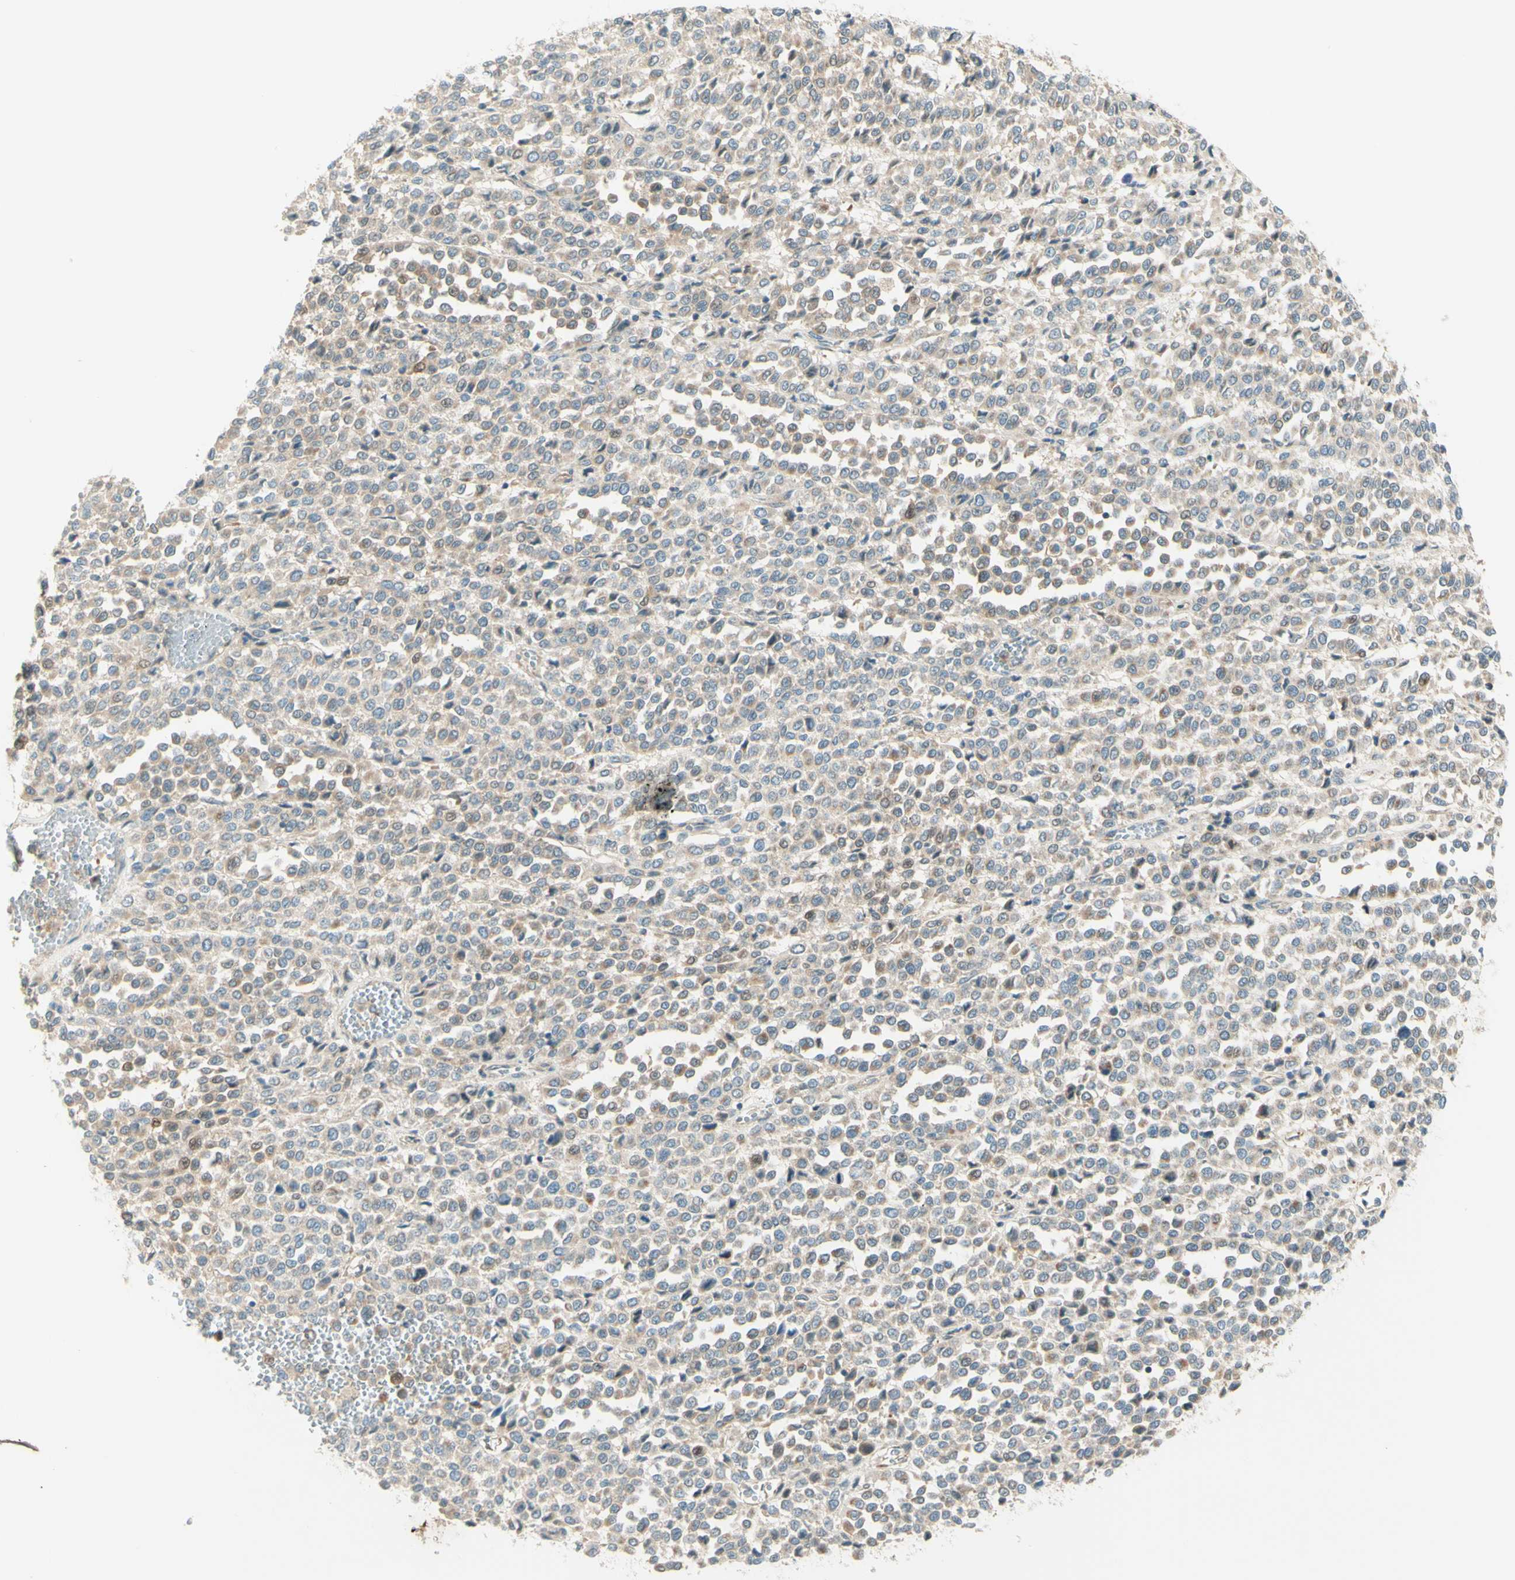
{"staining": {"intensity": "weak", "quantity": "25%-75%", "location": "cytoplasmic/membranous"}, "tissue": "melanoma", "cell_type": "Tumor cells", "image_type": "cancer", "snomed": [{"axis": "morphology", "description": "Malignant melanoma, Metastatic site"}, {"axis": "topography", "description": "Pancreas"}], "caption": "Approximately 25%-75% of tumor cells in melanoma display weak cytoplasmic/membranous protein positivity as visualized by brown immunohistochemical staining.", "gene": "PROM1", "patient": {"sex": "female", "age": 30}}